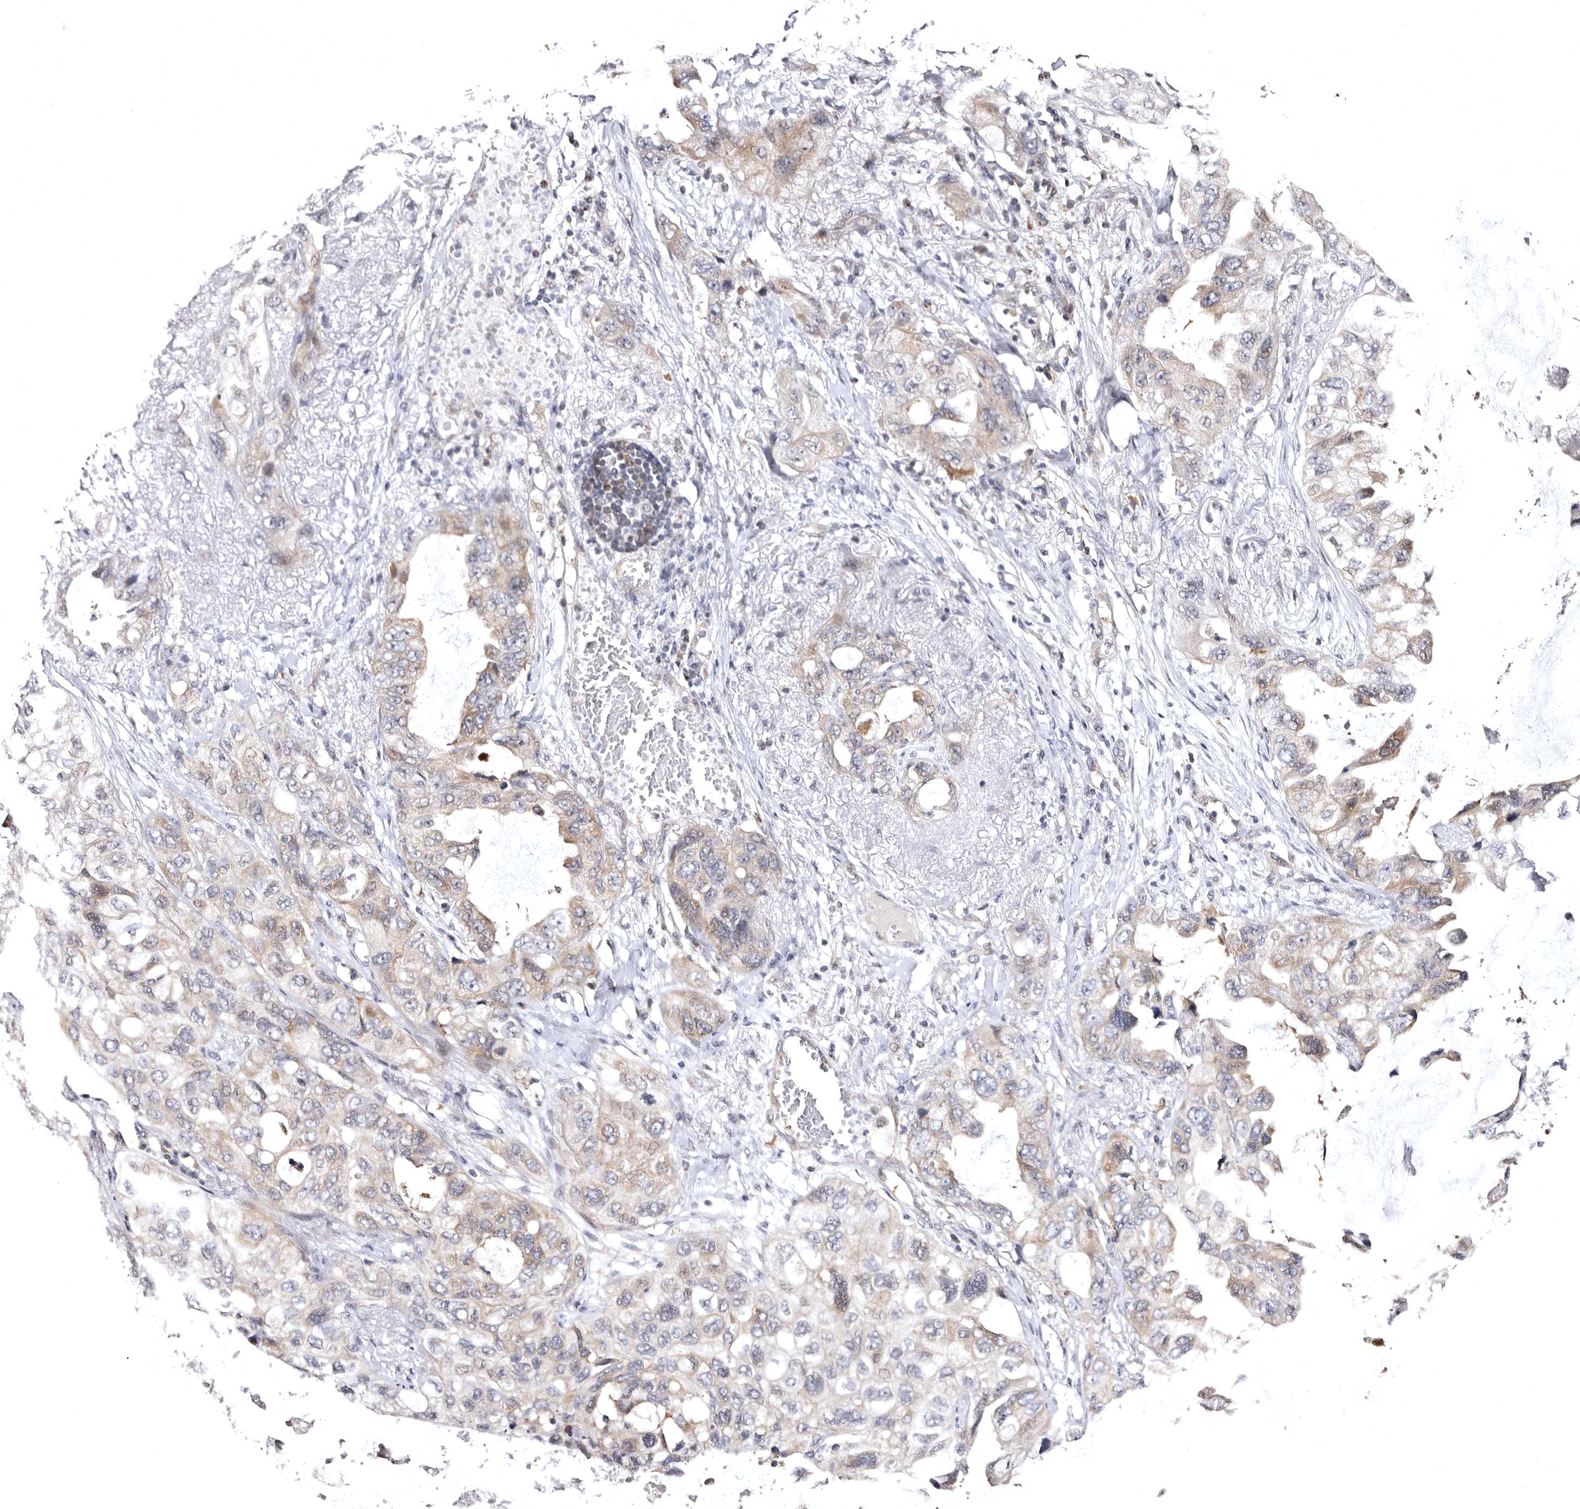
{"staining": {"intensity": "weak", "quantity": "25%-75%", "location": "cytoplasmic/membranous"}, "tissue": "lung cancer", "cell_type": "Tumor cells", "image_type": "cancer", "snomed": [{"axis": "morphology", "description": "Squamous cell carcinoma, NOS"}, {"axis": "topography", "description": "Lung"}], "caption": "This image demonstrates lung cancer stained with IHC to label a protein in brown. The cytoplasmic/membranous of tumor cells show weak positivity for the protein. Nuclei are counter-stained blue.", "gene": "PHF20L1", "patient": {"sex": "female", "age": 73}}